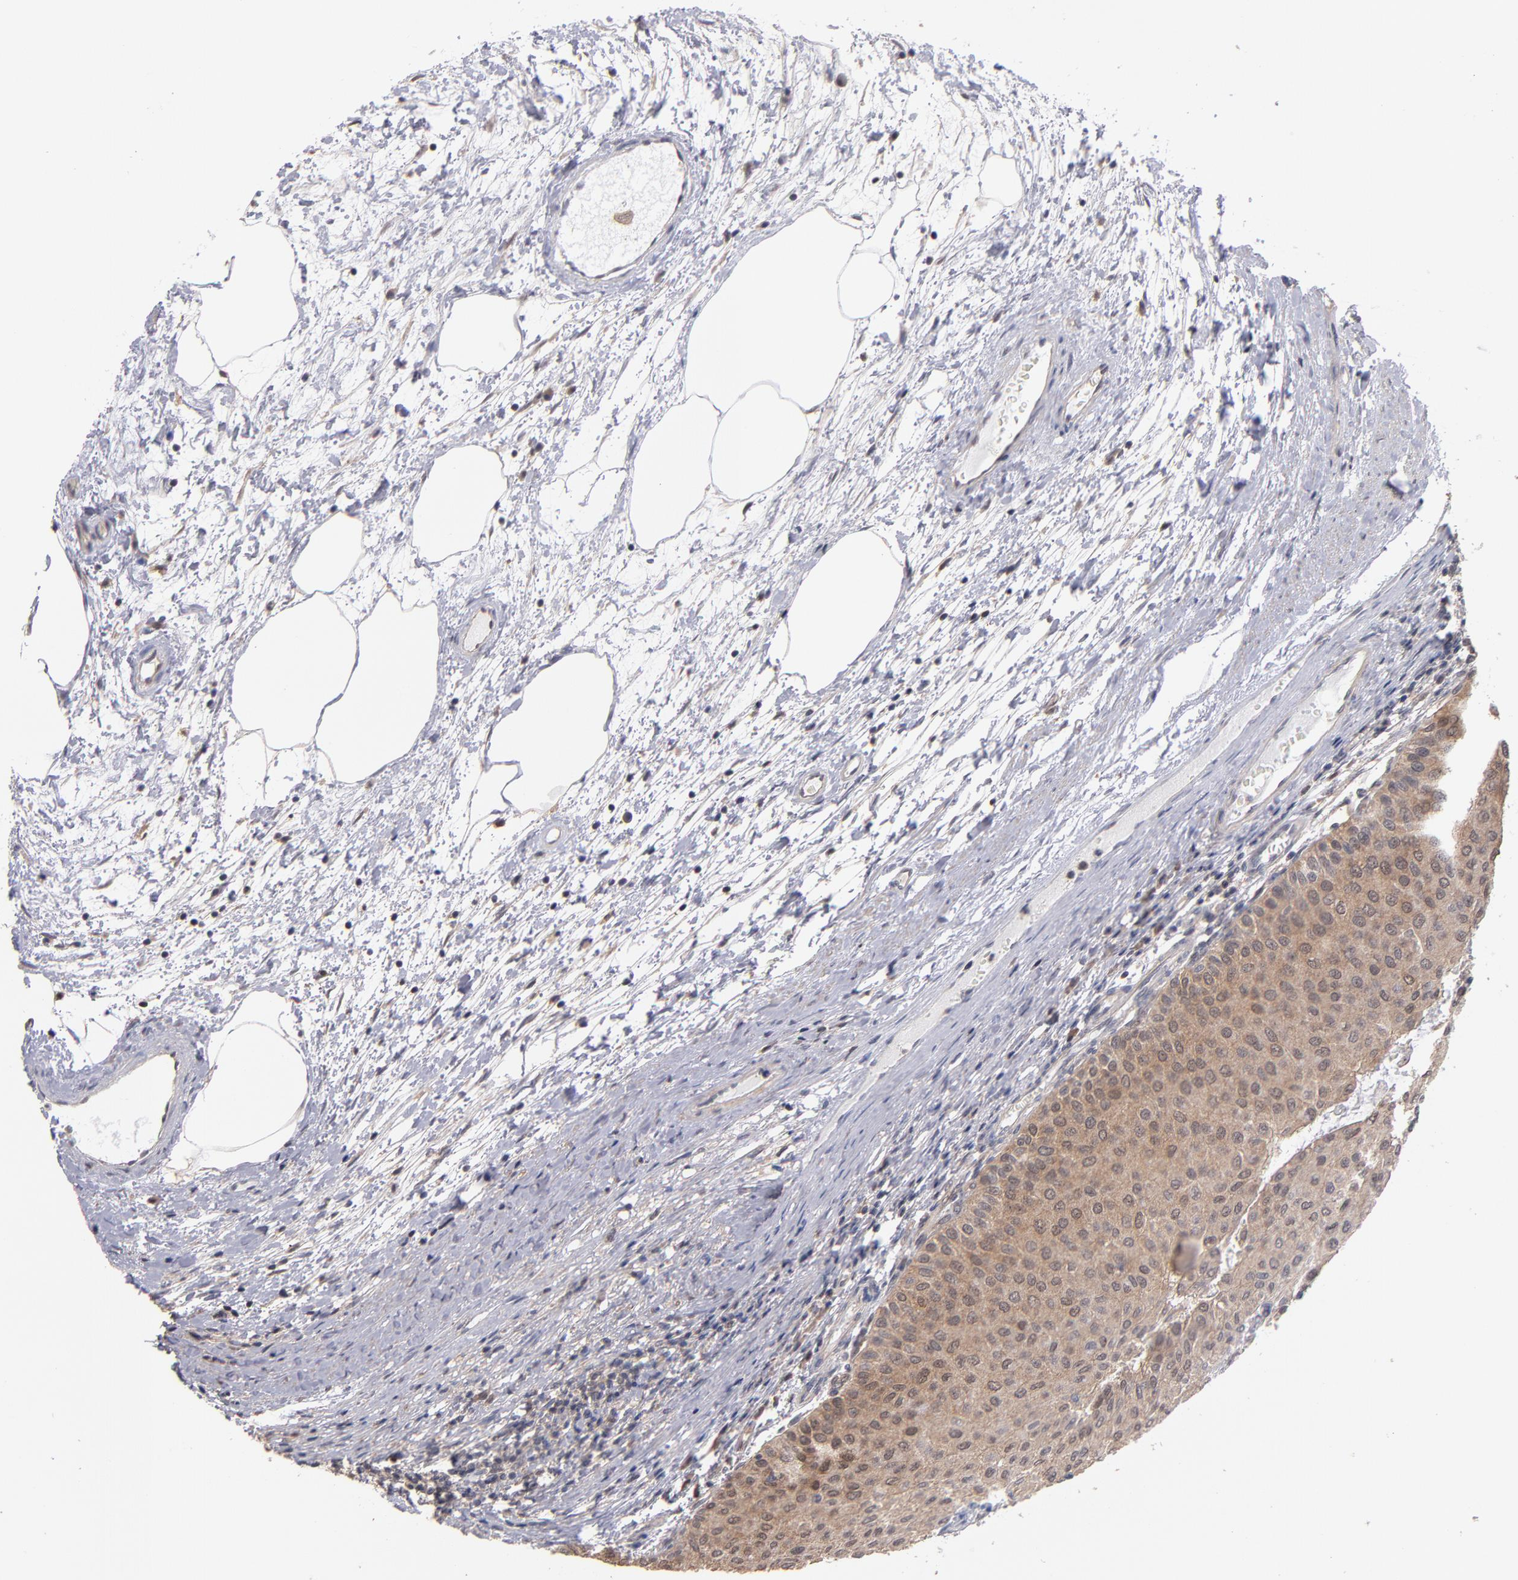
{"staining": {"intensity": "weak", "quantity": ">75%", "location": "cytoplasmic/membranous"}, "tissue": "urothelial cancer", "cell_type": "Tumor cells", "image_type": "cancer", "snomed": [{"axis": "morphology", "description": "Urothelial carcinoma, Low grade"}, {"axis": "topography", "description": "Urinary bladder"}], "caption": "Tumor cells display low levels of weak cytoplasmic/membranous expression in about >75% of cells in human urothelial cancer. The staining is performed using DAB brown chromogen to label protein expression. The nuclei are counter-stained blue using hematoxylin.", "gene": "PSMD10", "patient": {"sex": "male", "age": 64}}